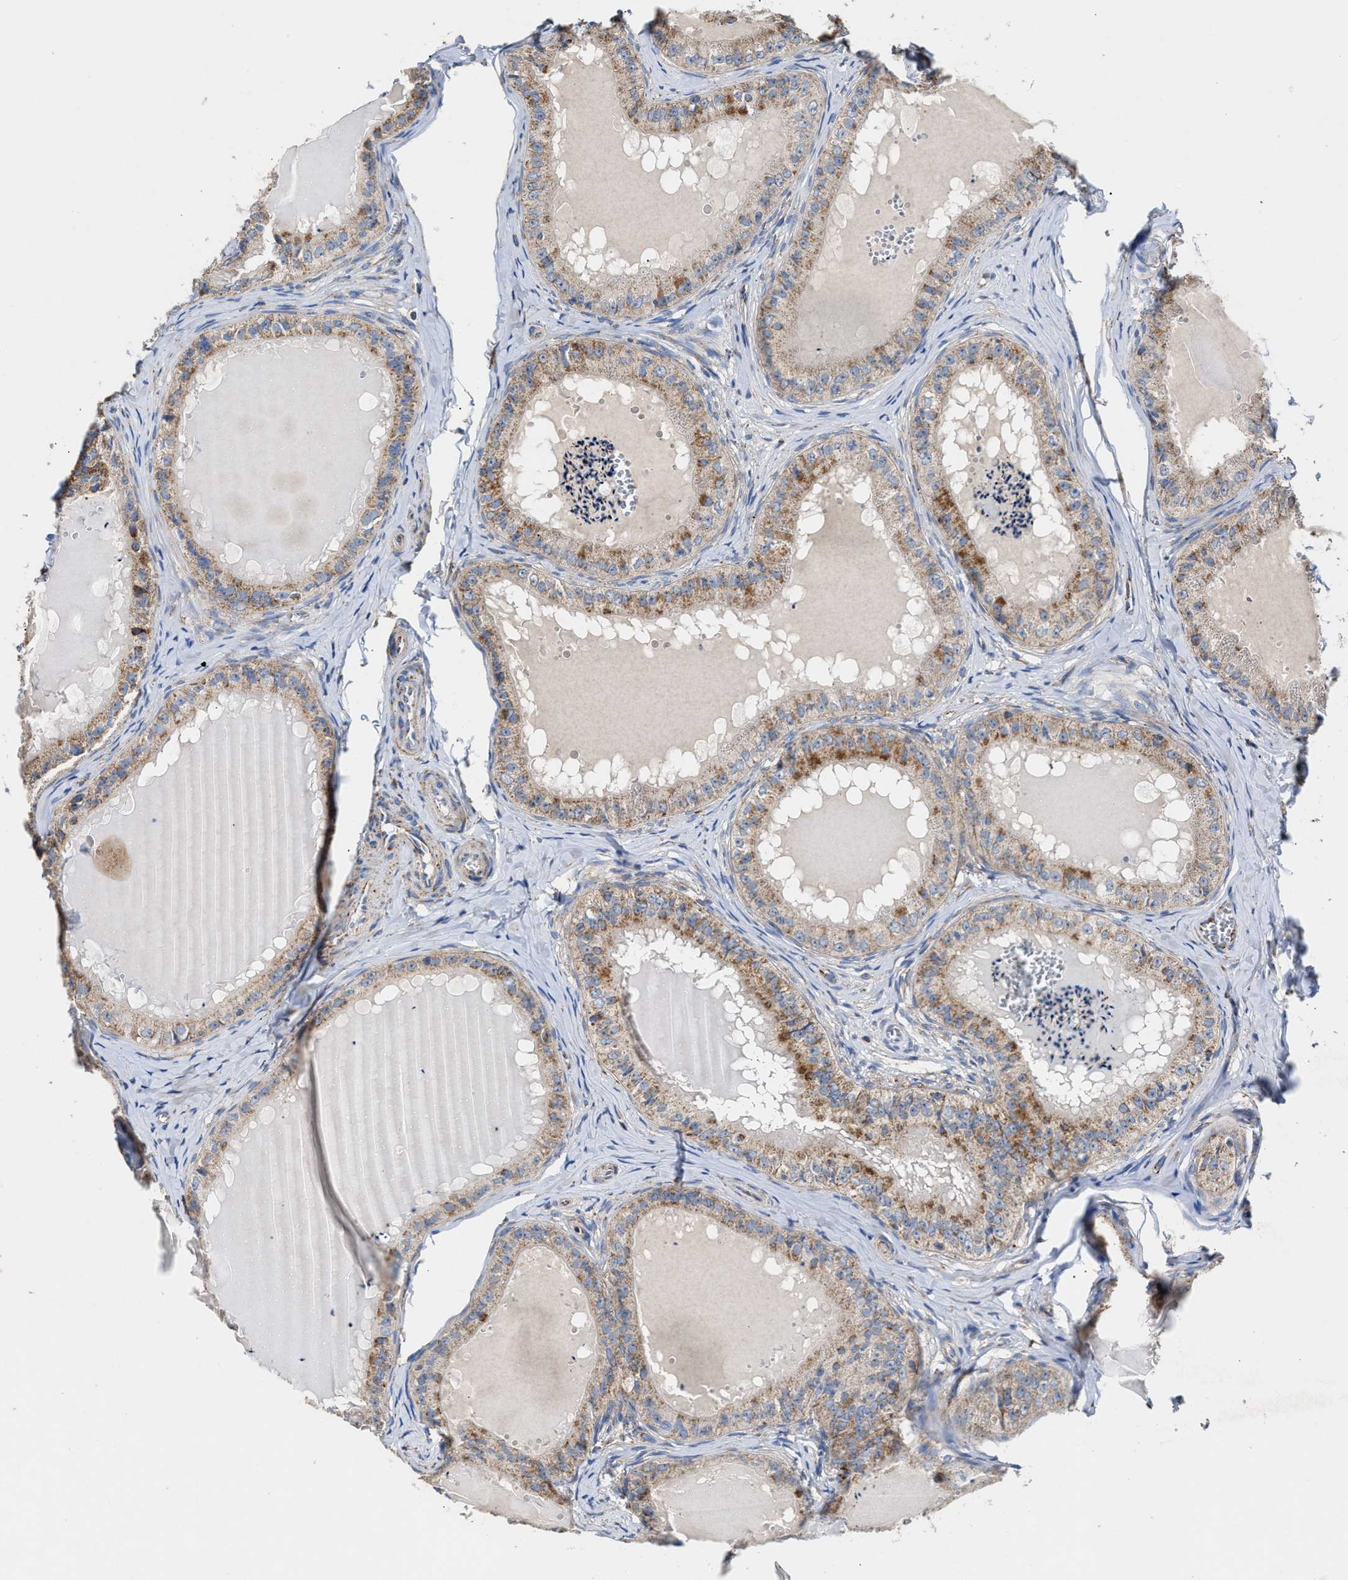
{"staining": {"intensity": "moderate", "quantity": ">75%", "location": "cytoplasmic/membranous"}, "tissue": "epididymis", "cell_type": "Glandular cells", "image_type": "normal", "snomed": [{"axis": "morphology", "description": "Normal tissue, NOS"}, {"axis": "topography", "description": "Epididymis"}], "caption": "Glandular cells display medium levels of moderate cytoplasmic/membranous positivity in approximately >75% of cells in unremarkable epididymis.", "gene": "MECR", "patient": {"sex": "male", "age": 31}}